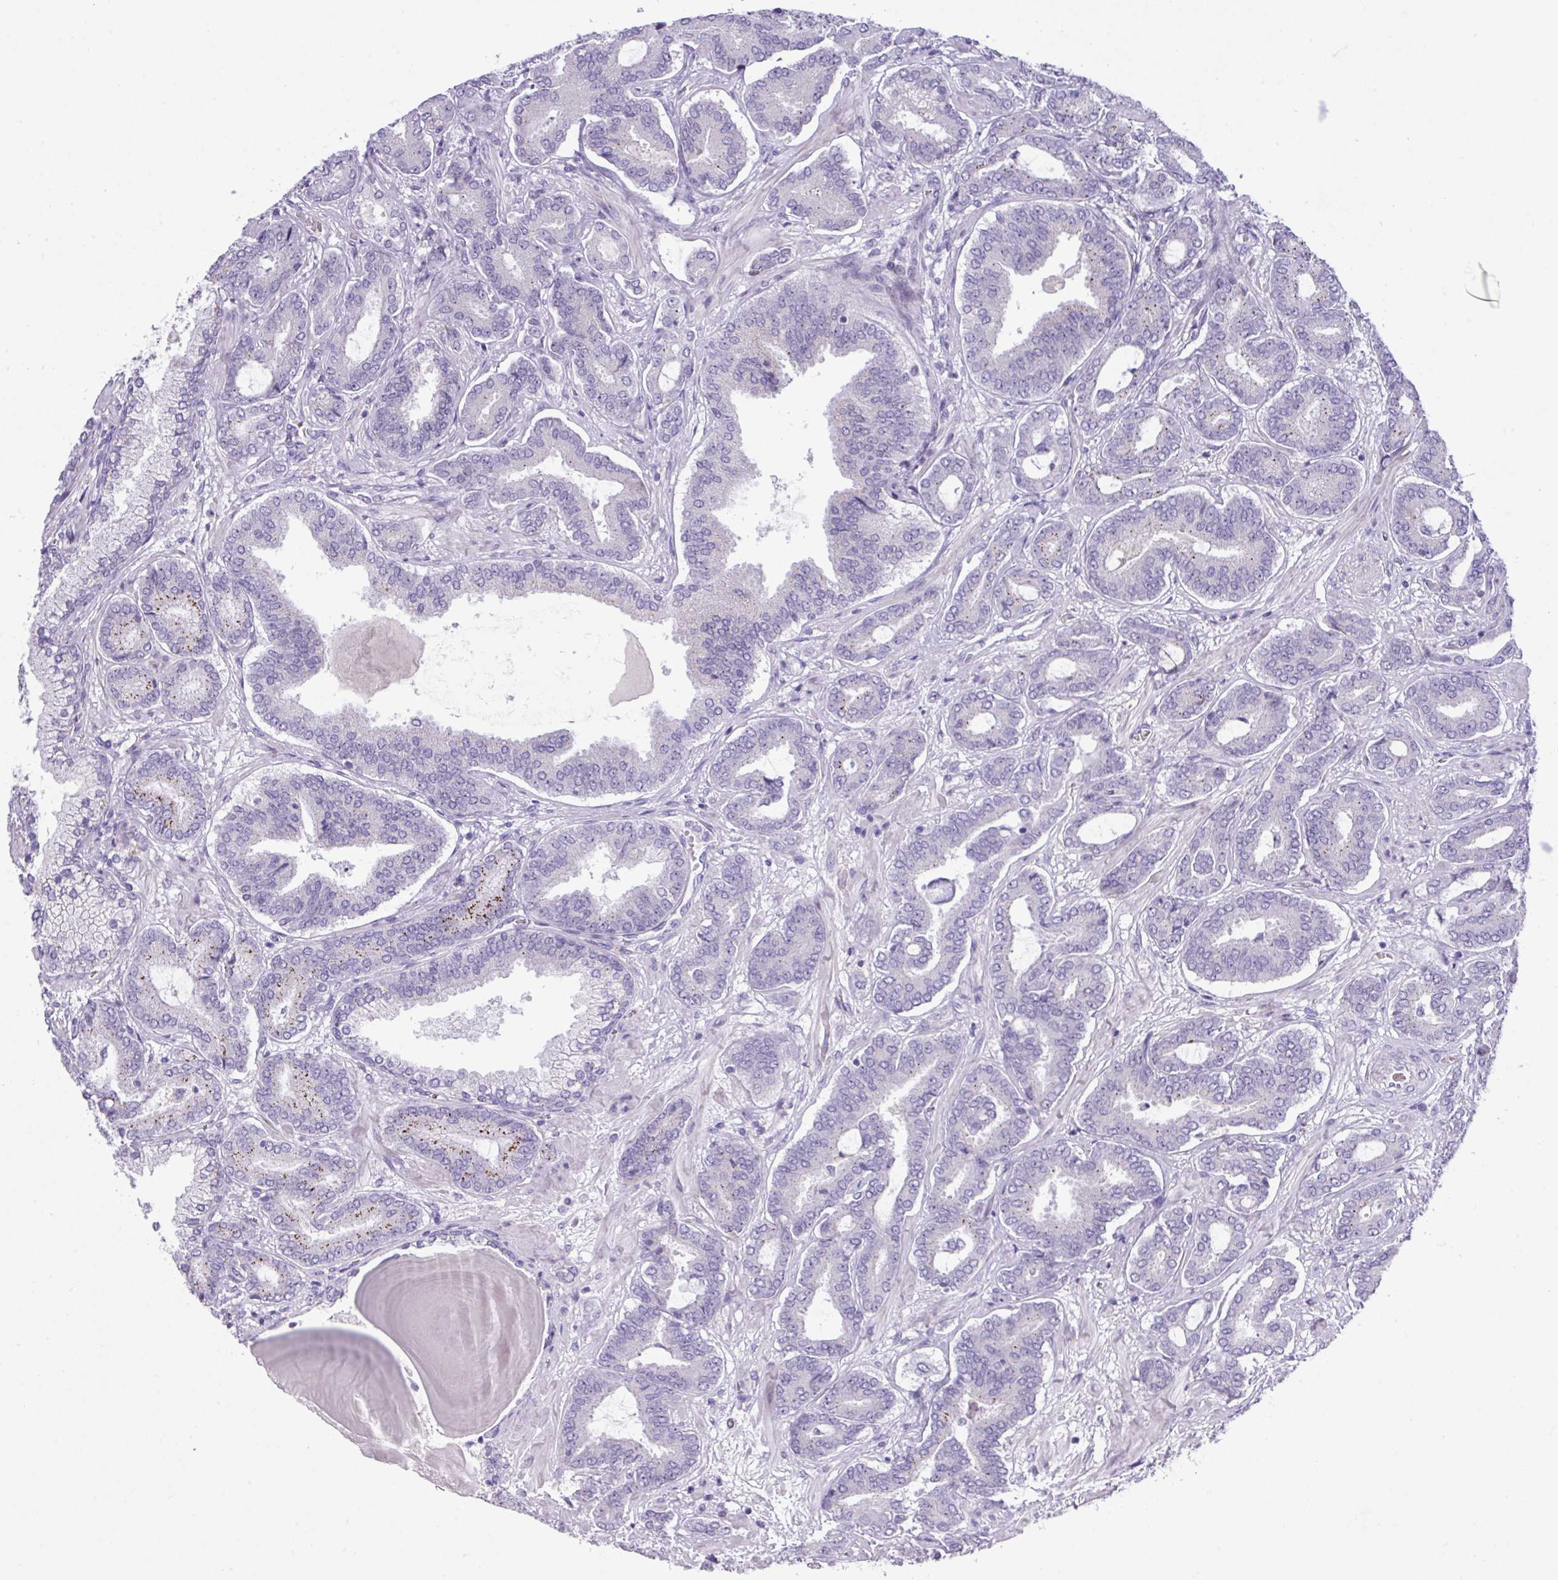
{"staining": {"intensity": "moderate", "quantity": "<25%", "location": "cytoplasmic/membranous"}, "tissue": "prostate cancer", "cell_type": "Tumor cells", "image_type": "cancer", "snomed": [{"axis": "morphology", "description": "Adenocarcinoma, Low grade"}, {"axis": "topography", "description": "Prostate and seminal vesicle, NOS"}], "caption": "Moderate cytoplasmic/membranous expression for a protein is present in about <25% of tumor cells of prostate cancer (low-grade adenocarcinoma) using immunohistochemistry (IHC).", "gene": "ANKRD13B", "patient": {"sex": "male", "age": 61}}